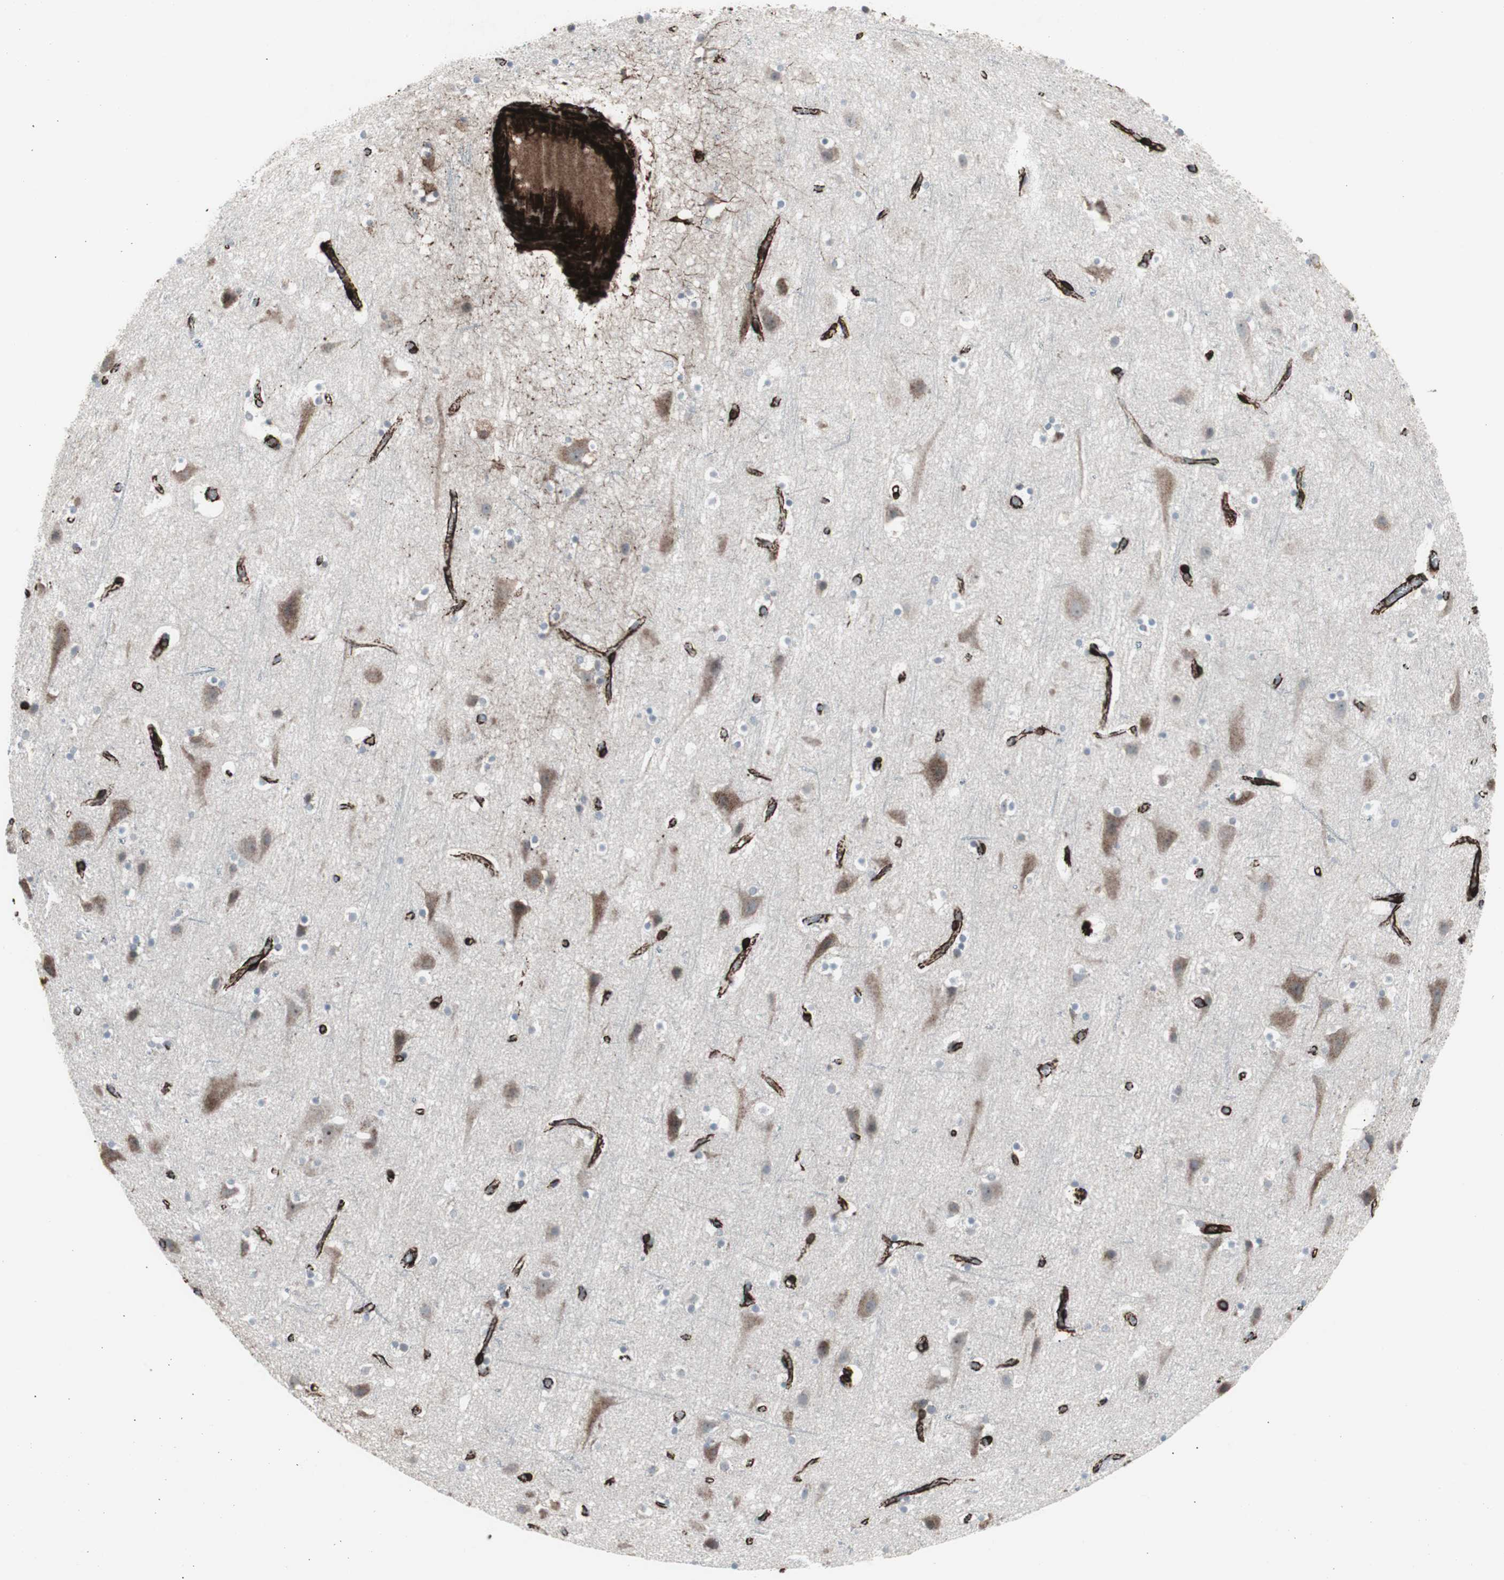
{"staining": {"intensity": "strong", "quantity": ">75%", "location": "cytoplasmic/membranous"}, "tissue": "cerebral cortex", "cell_type": "Endothelial cells", "image_type": "normal", "snomed": [{"axis": "morphology", "description": "Normal tissue, NOS"}, {"axis": "topography", "description": "Cerebral cortex"}], "caption": "Endothelial cells demonstrate high levels of strong cytoplasmic/membranous positivity in about >75% of cells in normal human cerebral cortex. The staining is performed using DAB (3,3'-diaminobenzidine) brown chromogen to label protein expression. The nuclei are counter-stained blue using hematoxylin.", "gene": "PDGFA", "patient": {"sex": "male", "age": 45}}